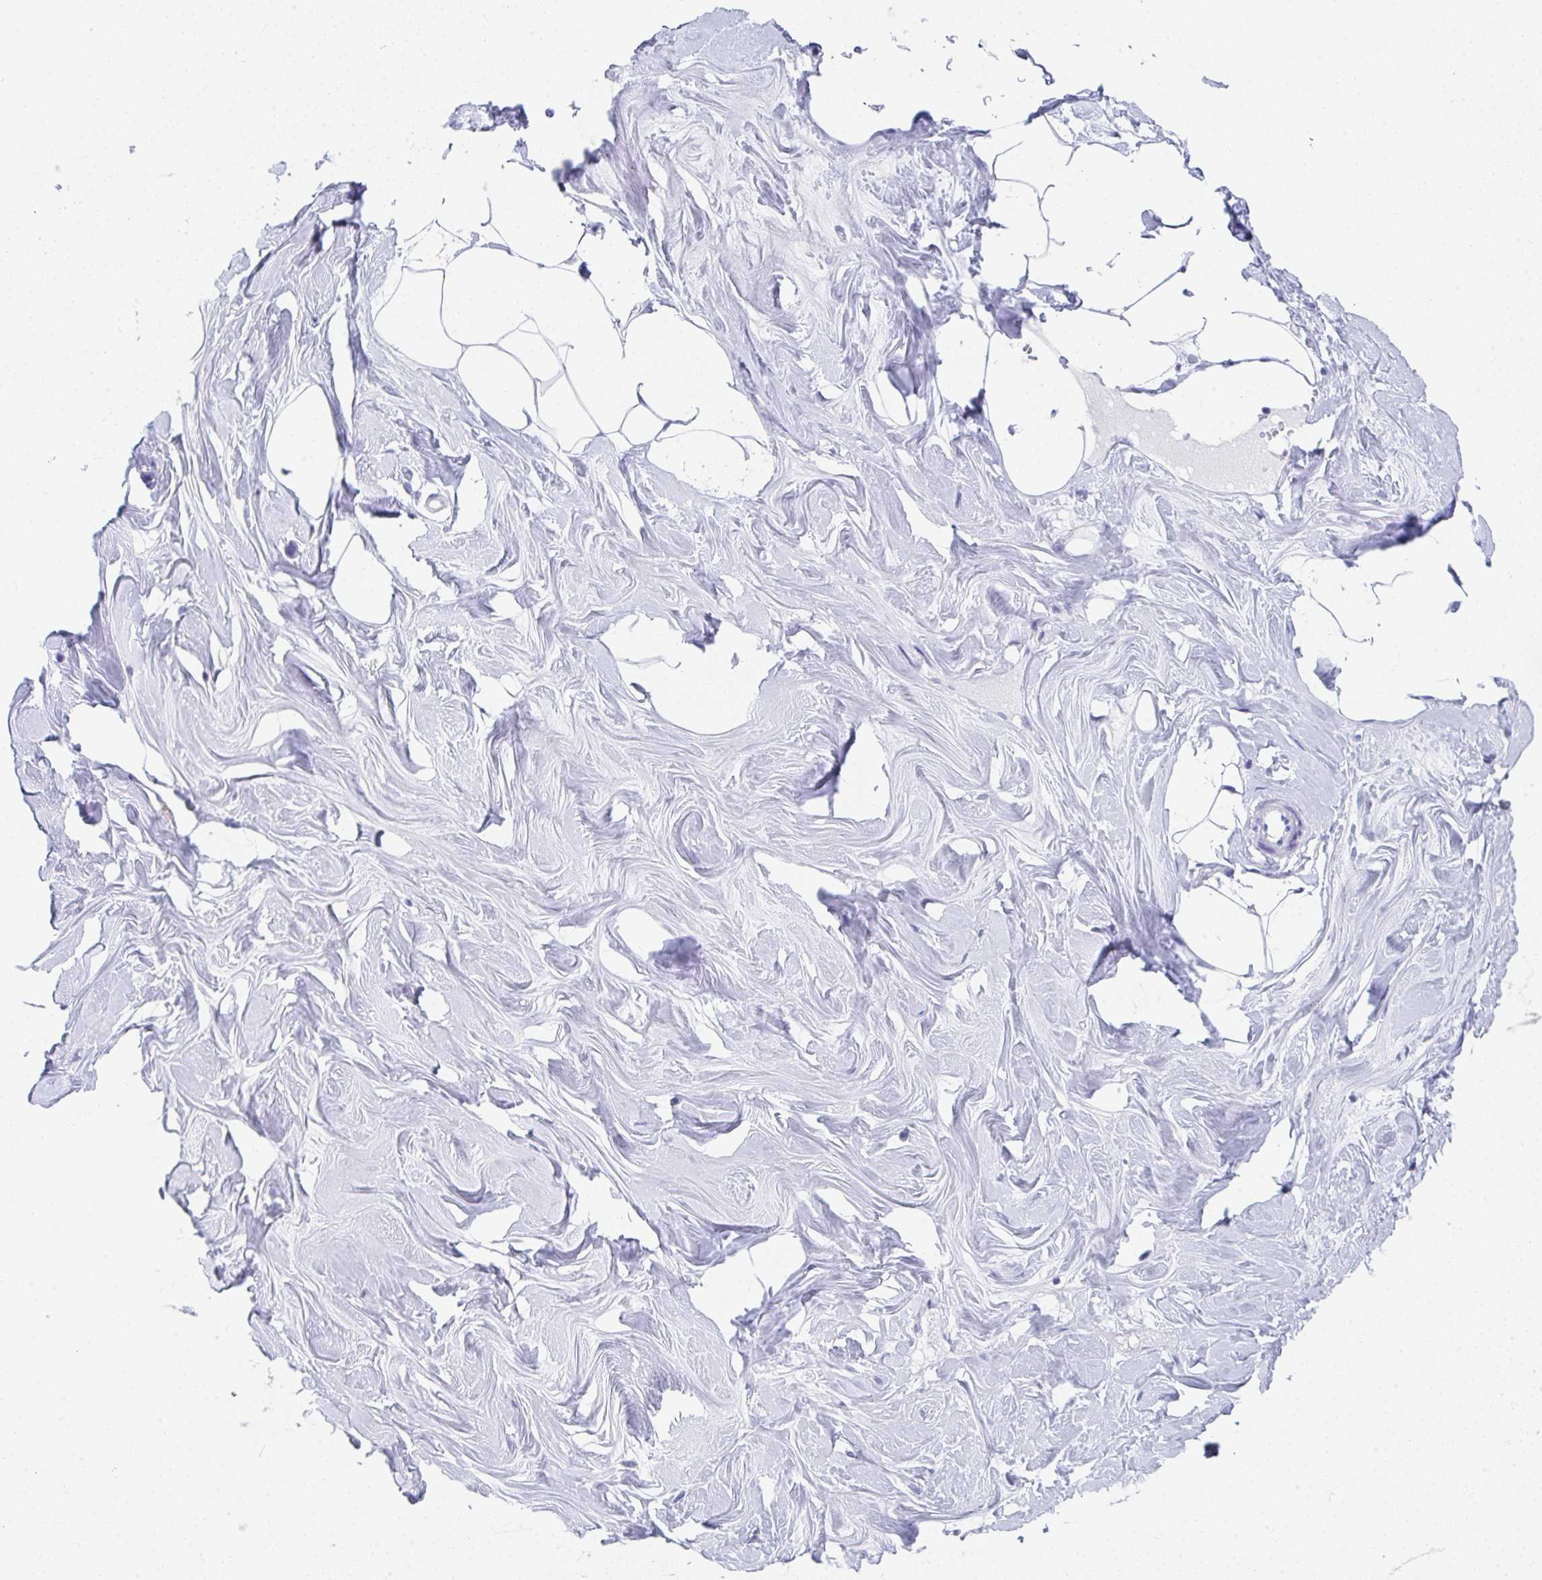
{"staining": {"intensity": "negative", "quantity": "none", "location": "none"}, "tissue": "breast", "cell_type": "Adipocytes", "image_type": "normal", "snomed": [{"axis": "morphology", "description": "Normal tissue, NOS"}, {"axis": "topography", "description": "Breast"}], "caption": "IHC of normal breast reveals no positivity in adipocytes.", "gene": "TNFRSF8", "patient": {"sex": "female", "age": 27}}